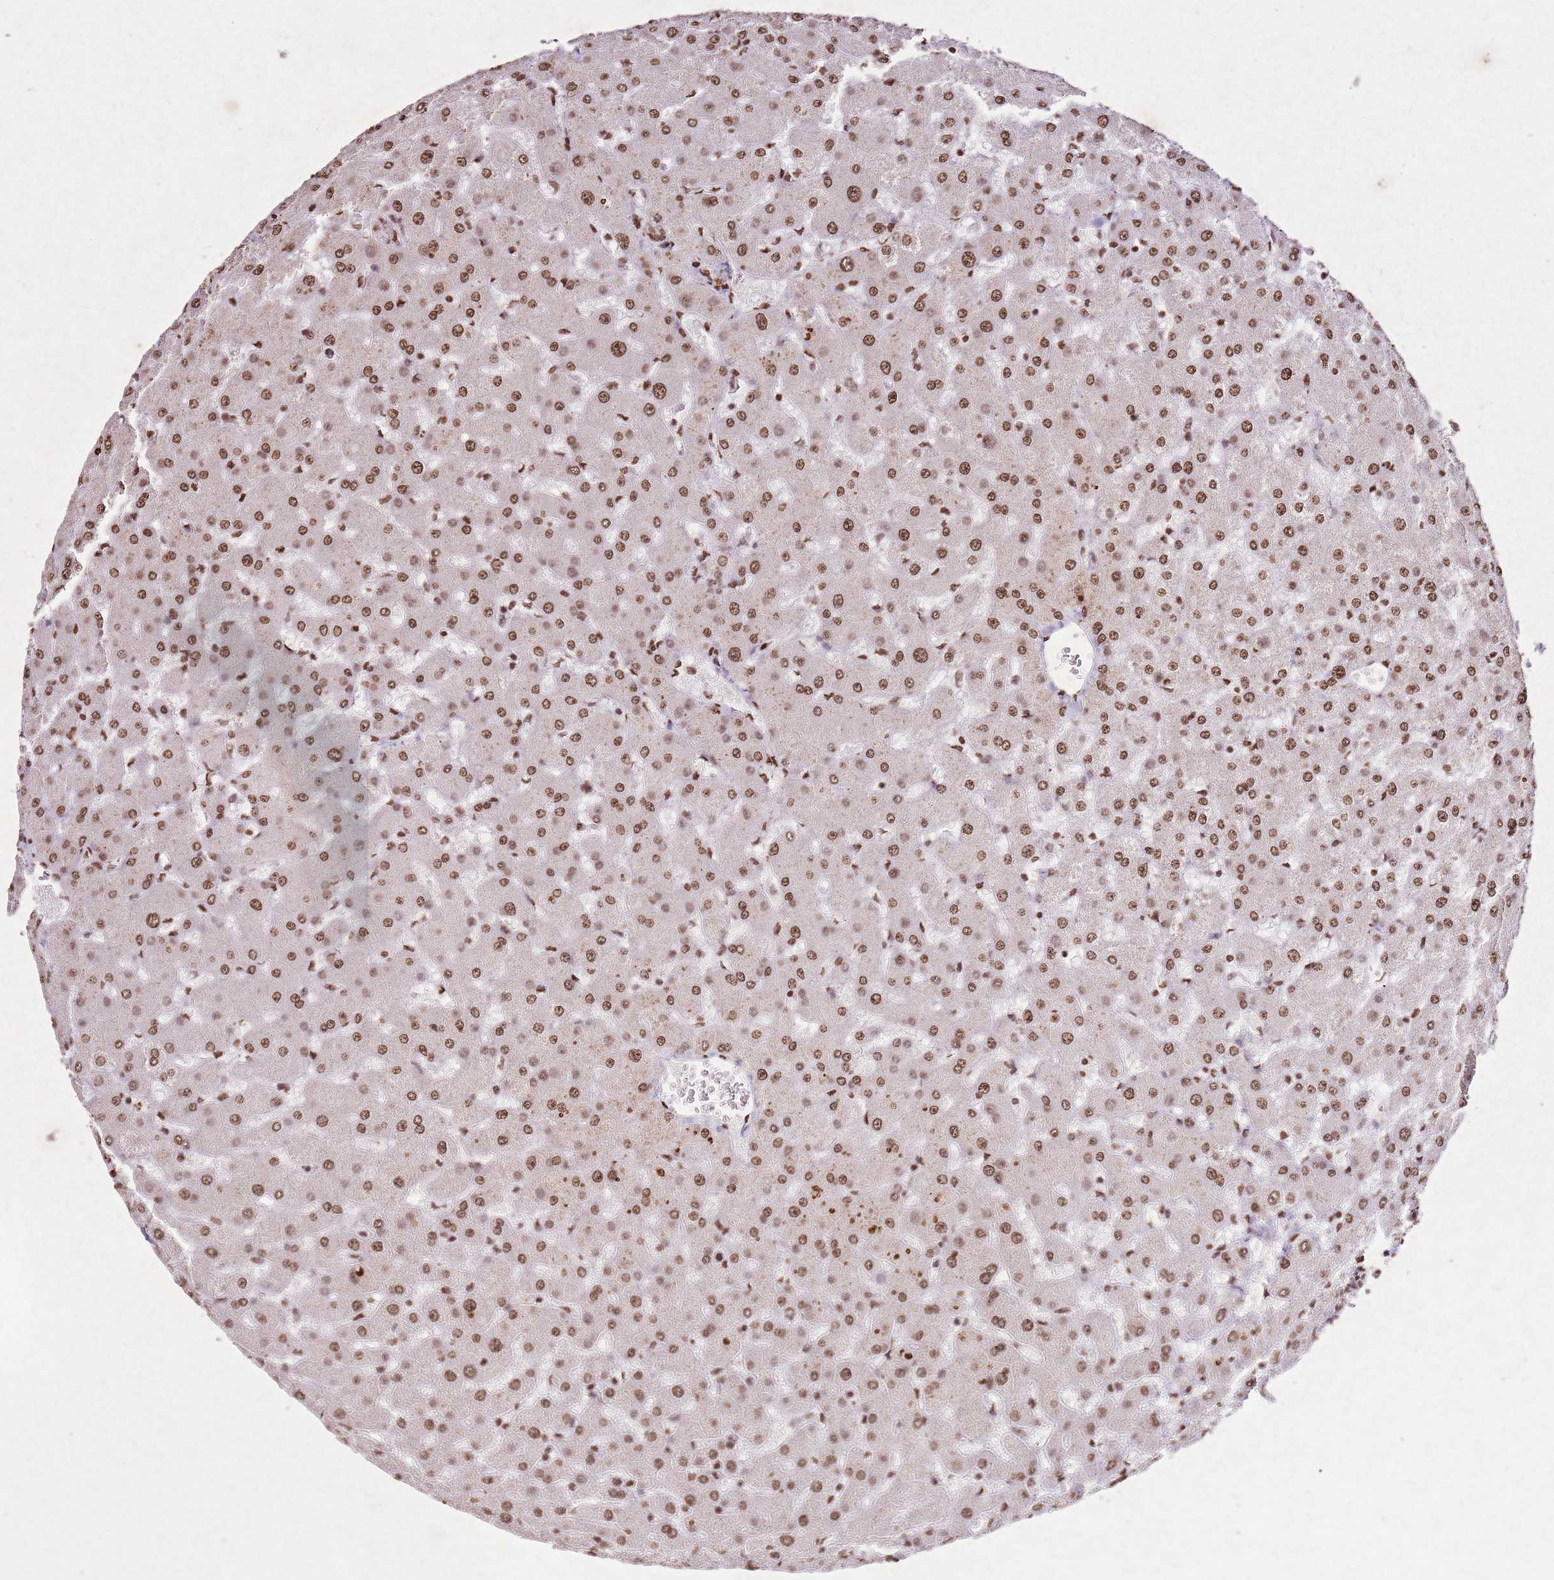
{"staining": {"intensity": "moderate", "quantity": ">75%", "location": "nuclear"}, "tissue": "liver", "cell_type": "Cholangiocytes", "image_type": "normal", "snomed": [{"axis": "morphology", "description": "Normal tissue, NOS"}, {"axis": "topography", "description": "Liver"}], "caption": "A medium amount of moderate nuclear staining is seen in about >75% of cholangiocytes in normal liver. The staining is performed using DAB (3,3'-diaminobenzidine) brown chromogen to label protein expression. The nuclei are counter-stained blue using hematoxylin.", "gene": "BMAL1", "patient": {"sex": "female", "age": 63}}